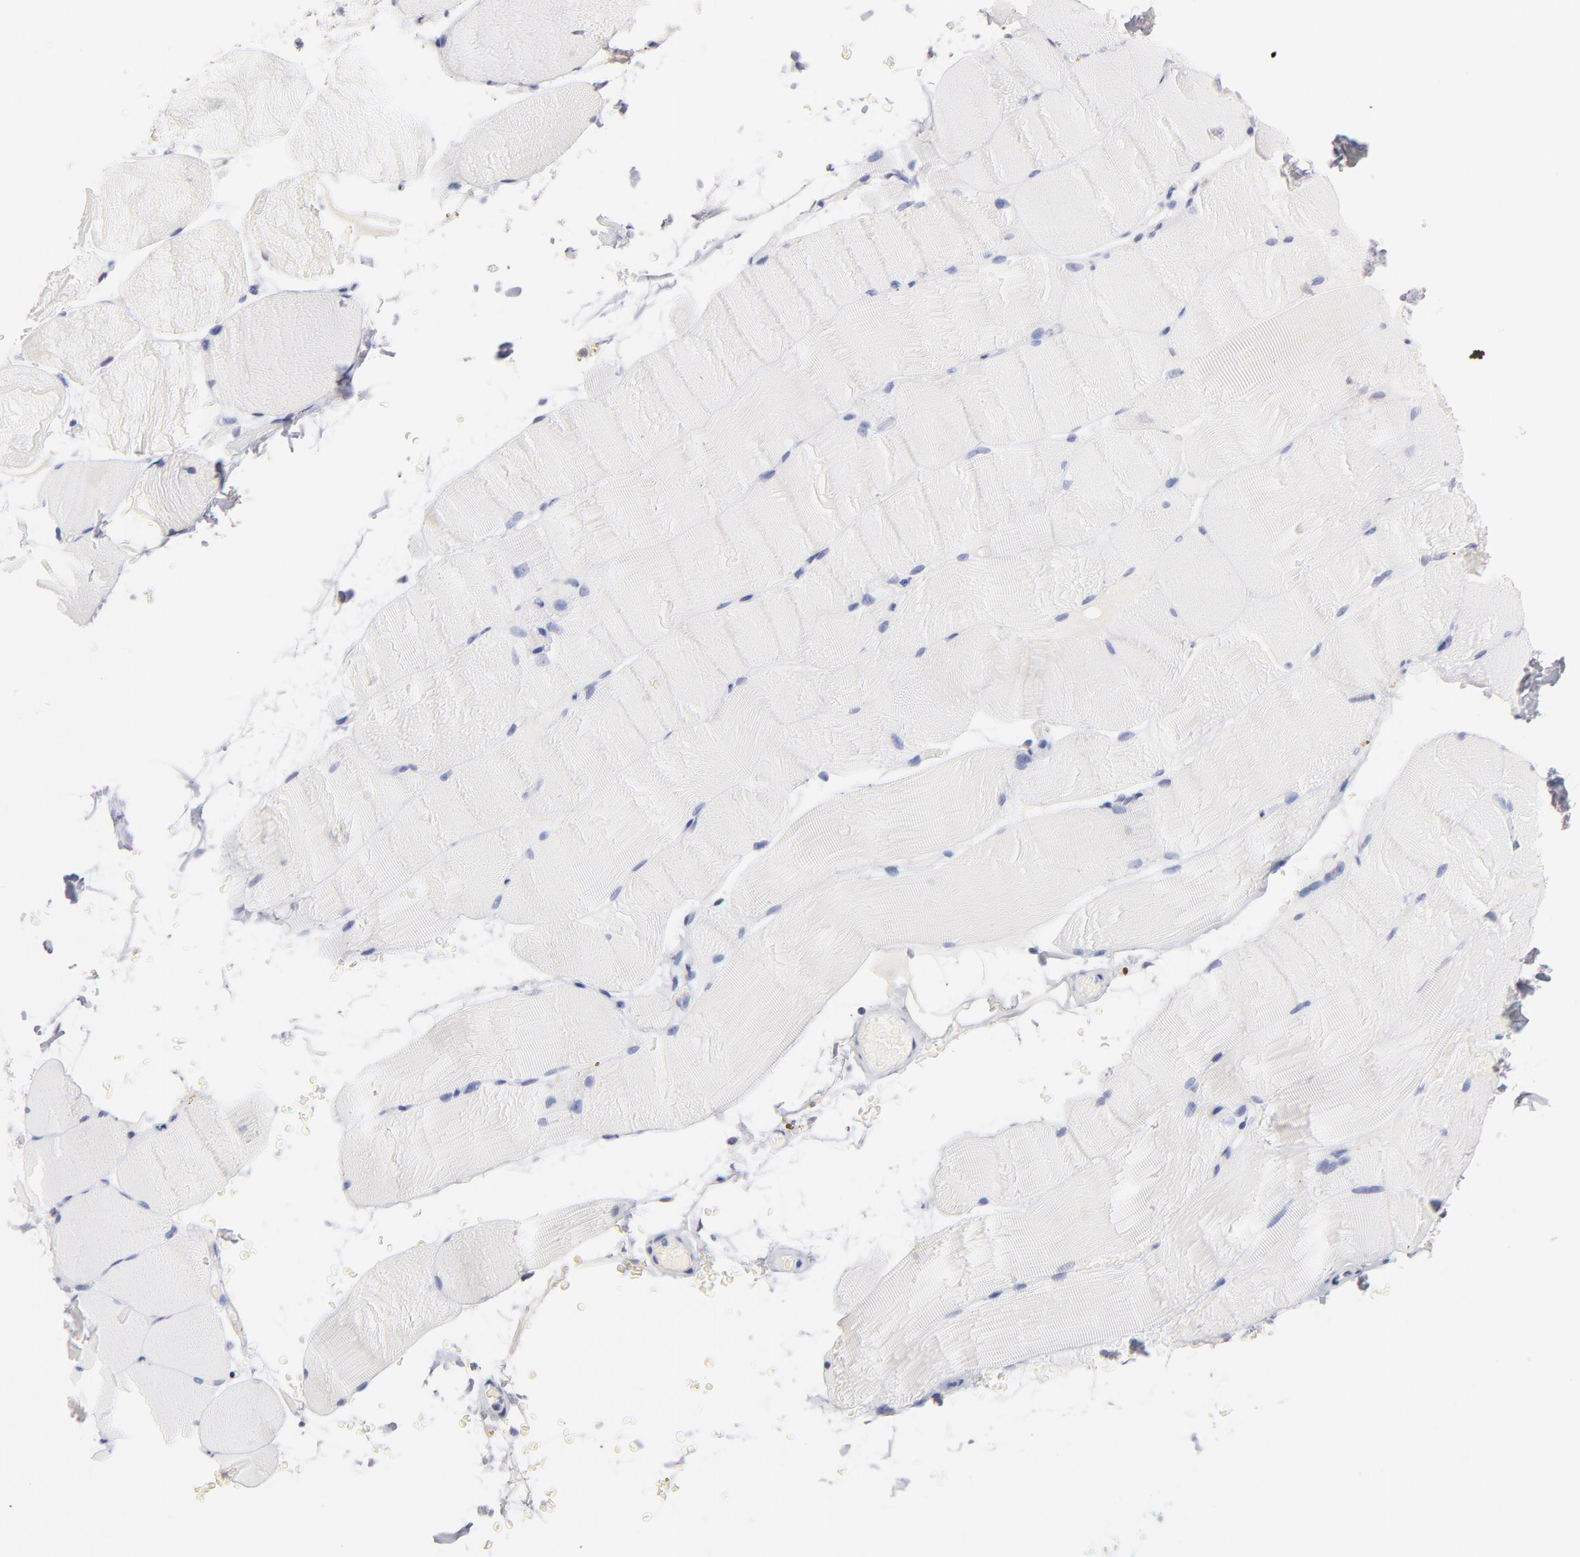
{"staining": {"intensity": "negative", "quantity": "none", "location": "none"}, "tissue": "skeletal muscle", "cell_type": "Myocytes", "image_type": "normal", "snomed": [{"axis": "morphology", "description": "Normal tissue, NOS"}, {"axis": "topography", "description": "Skeletal muscle"}], "caption": "Immunohistochemistry (IHC) micrograph of benign human skeletal muscle stained for a protein (brown), which shows no staining in myocytes.", "gene": "KHNYN", "patient": {"sex": "female", "age": 37}}